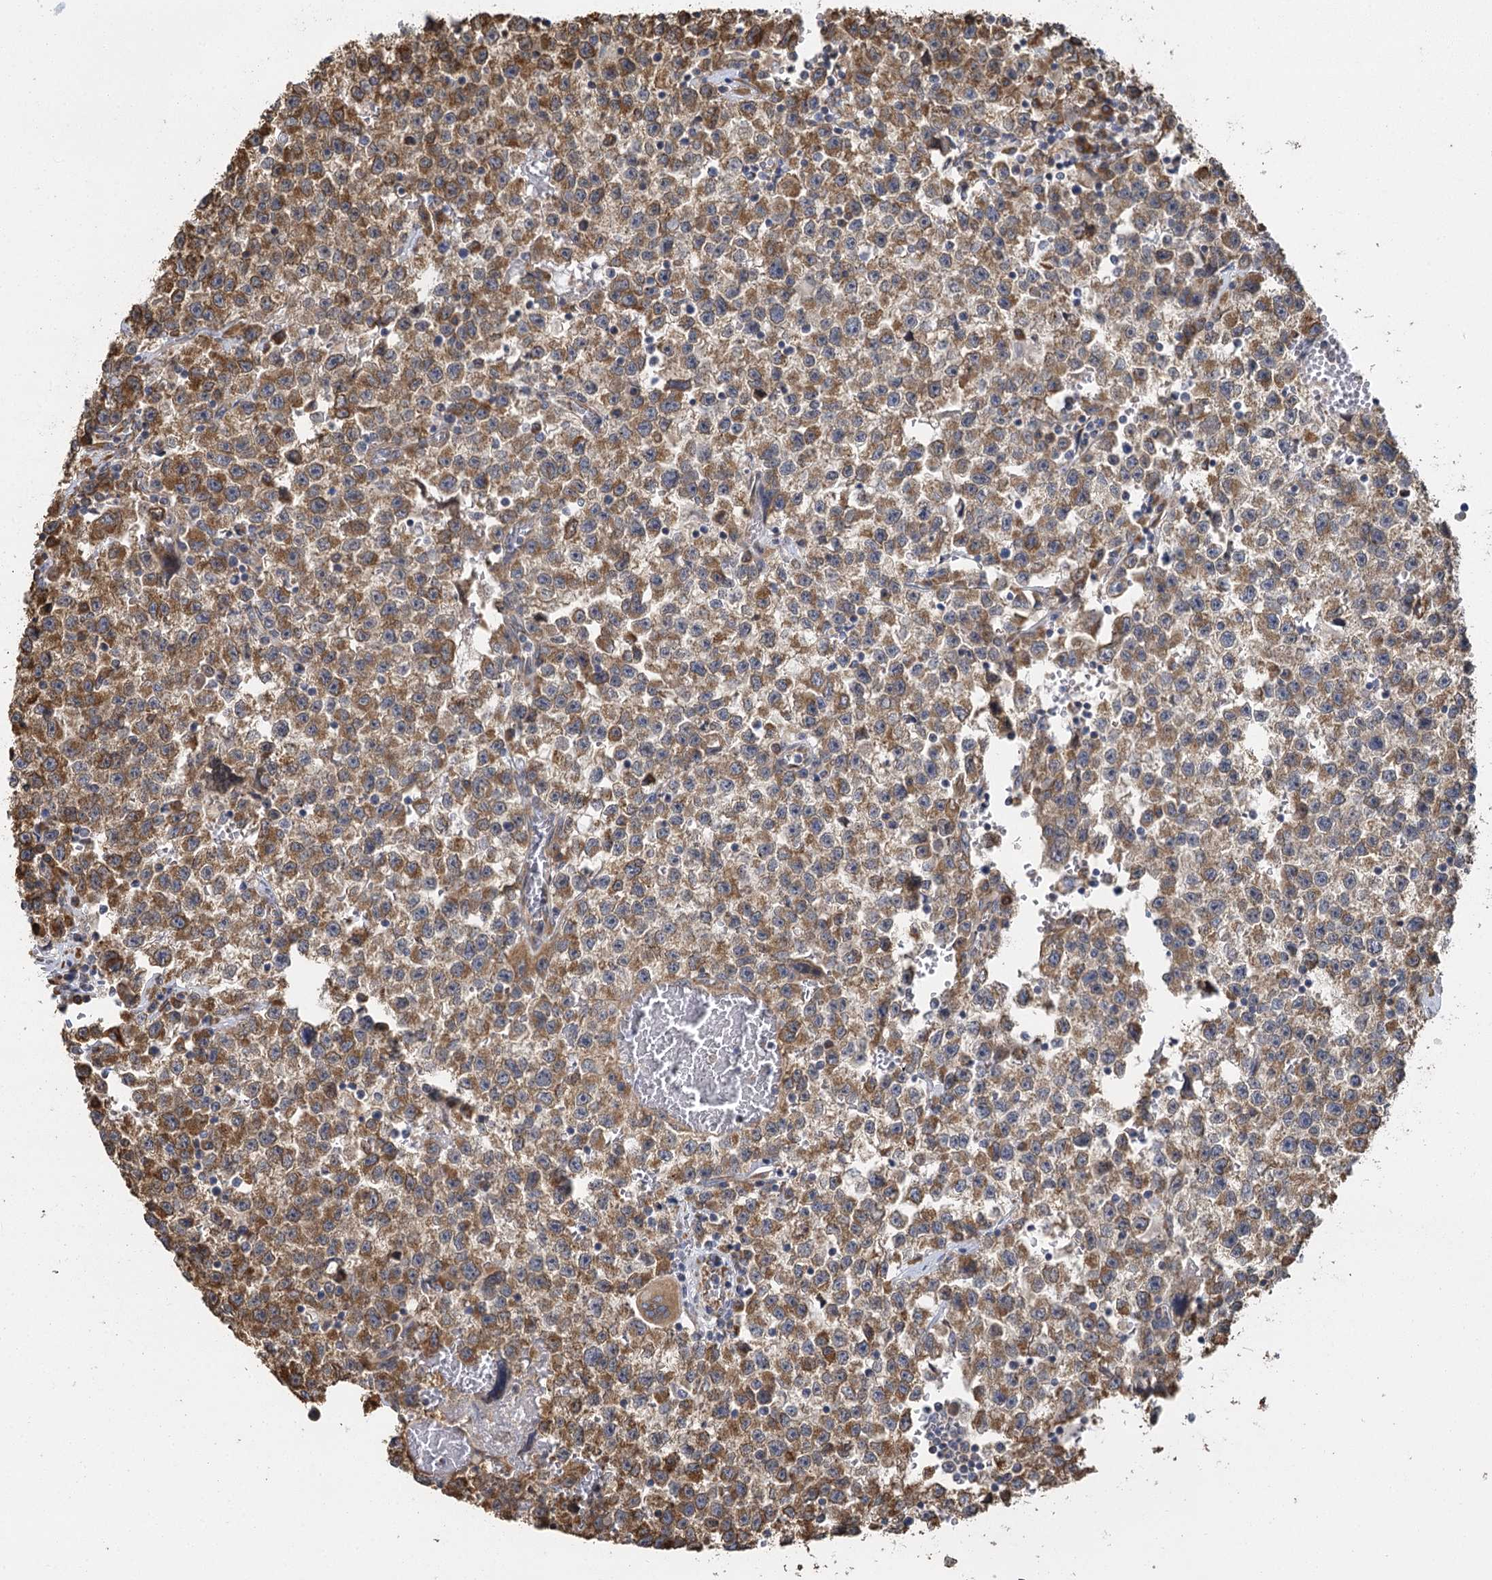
{"staining": {"intensity": "moderate", "quantity": ">75%", "location": "cytoplasmic/membranous"}, "tissue": "testis cancer", "cell_type": "Tumor cells", "image_type": "cancer", "snomed": [{"axis": "morphology", "description": "Seminoma, NOS"}, {"axis": "topography", "description": "Testis"}], "caption": "IHC image of testis seminoma stained for a protein (brown), which exhibits medium levels of moderate cytoplasmic/membranous positivity in approximately >75% of tumor cells.", "gene": "IL11RA", "patient": {"sex": "male", "age": 22}}